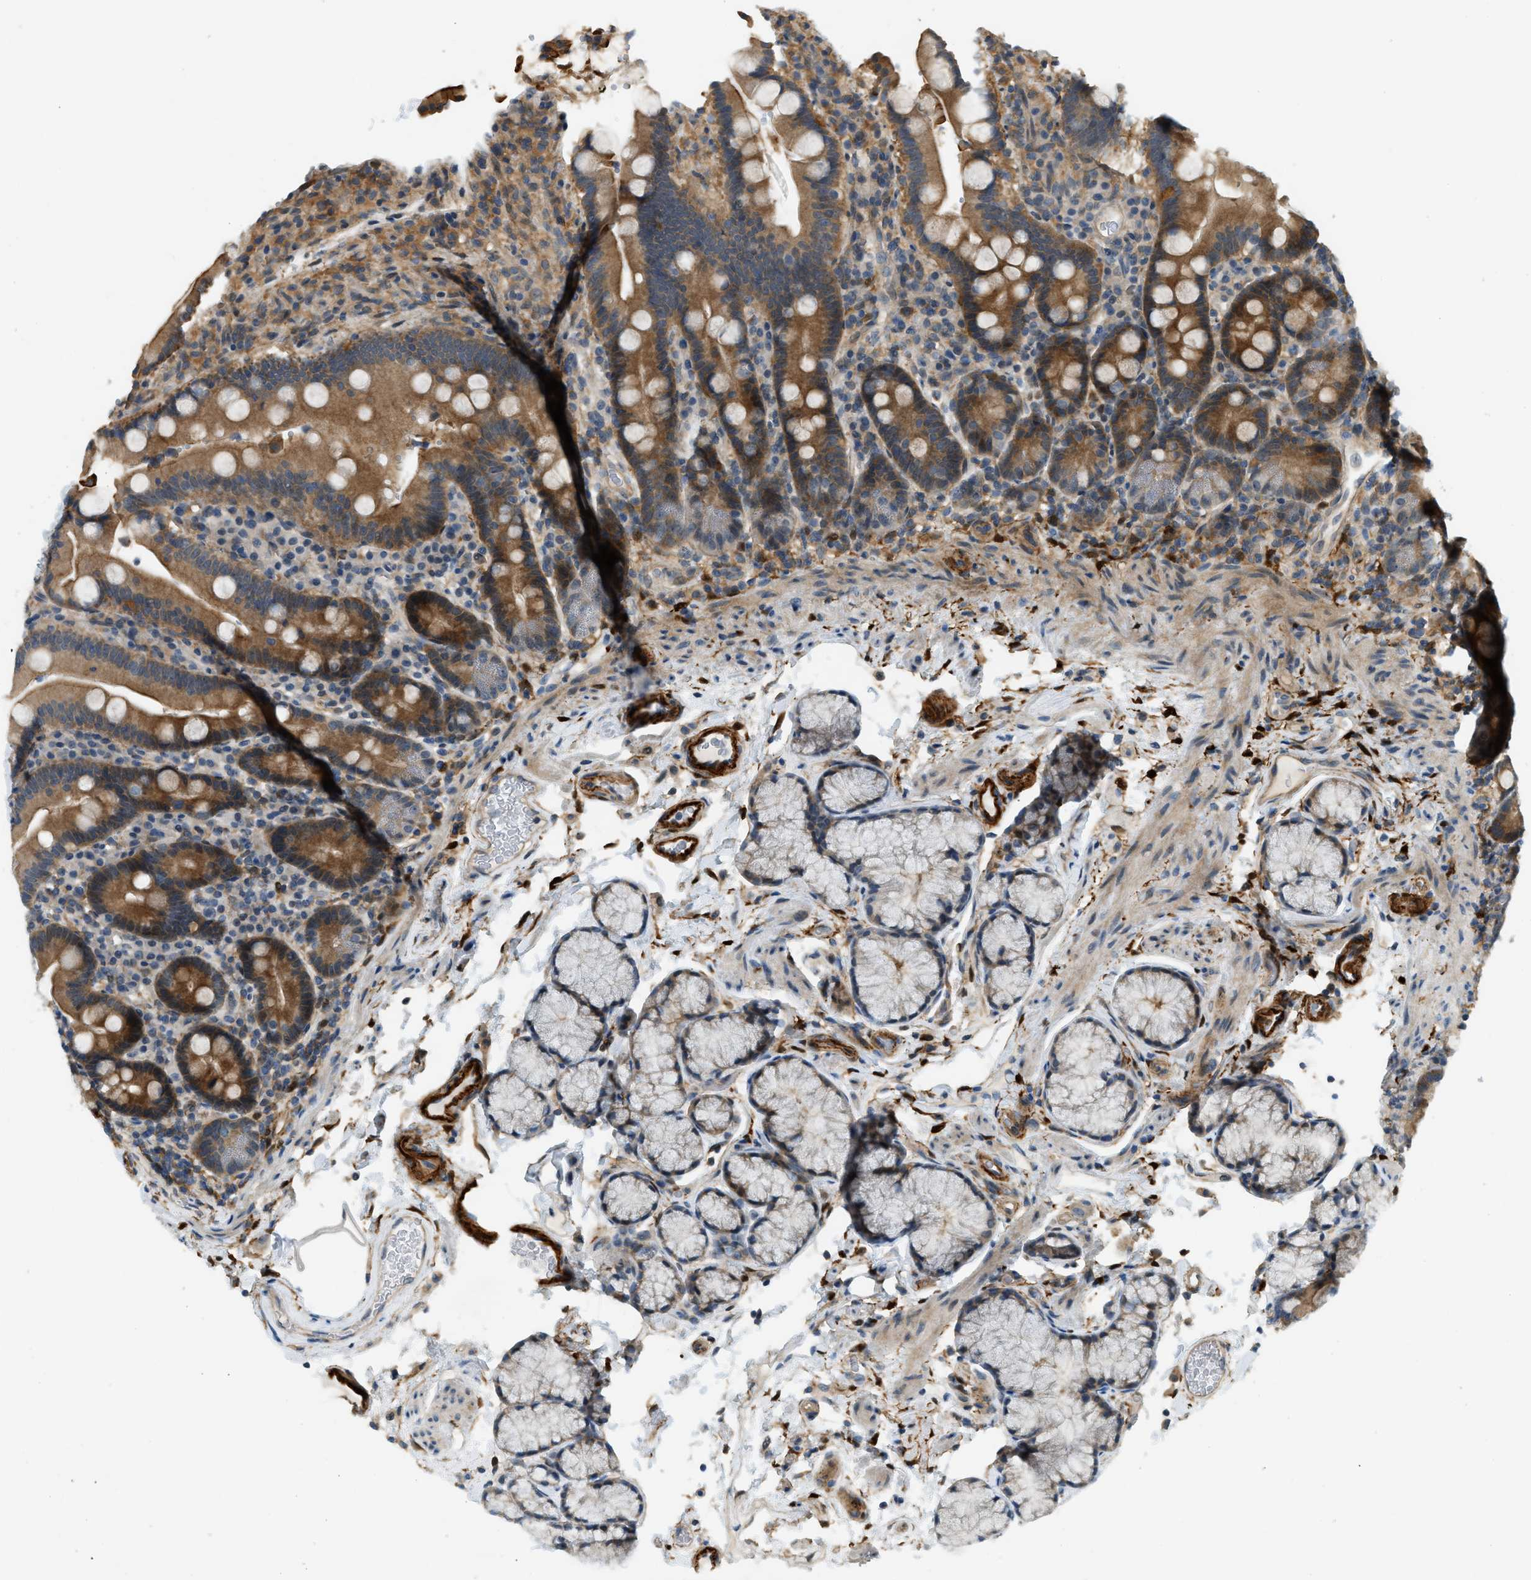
{"staining": {"intensity": "moderate", "quantity": ">75%", "location": "cytoplasmic/membranous"}, "tissue": "duodenum", "cell_type": "Glandular cells", "image_type": "normal", "snomed": [{"axis": "morphology", "description": "Normal tissue, NOS"}, {"axis": "topography", "description": "Small intestine, NOS"}], "caption": "An image of duodenum stained for a protein shows moderate cytoplasmic/membranous brown staining in glandular cells. (DAB (3,3'-diaminobenzidine) IHC, brown staining for protein, blue staining for nuclei).", "gene": "PDCL3", "patient": {"sex": "female", "age": 71}}